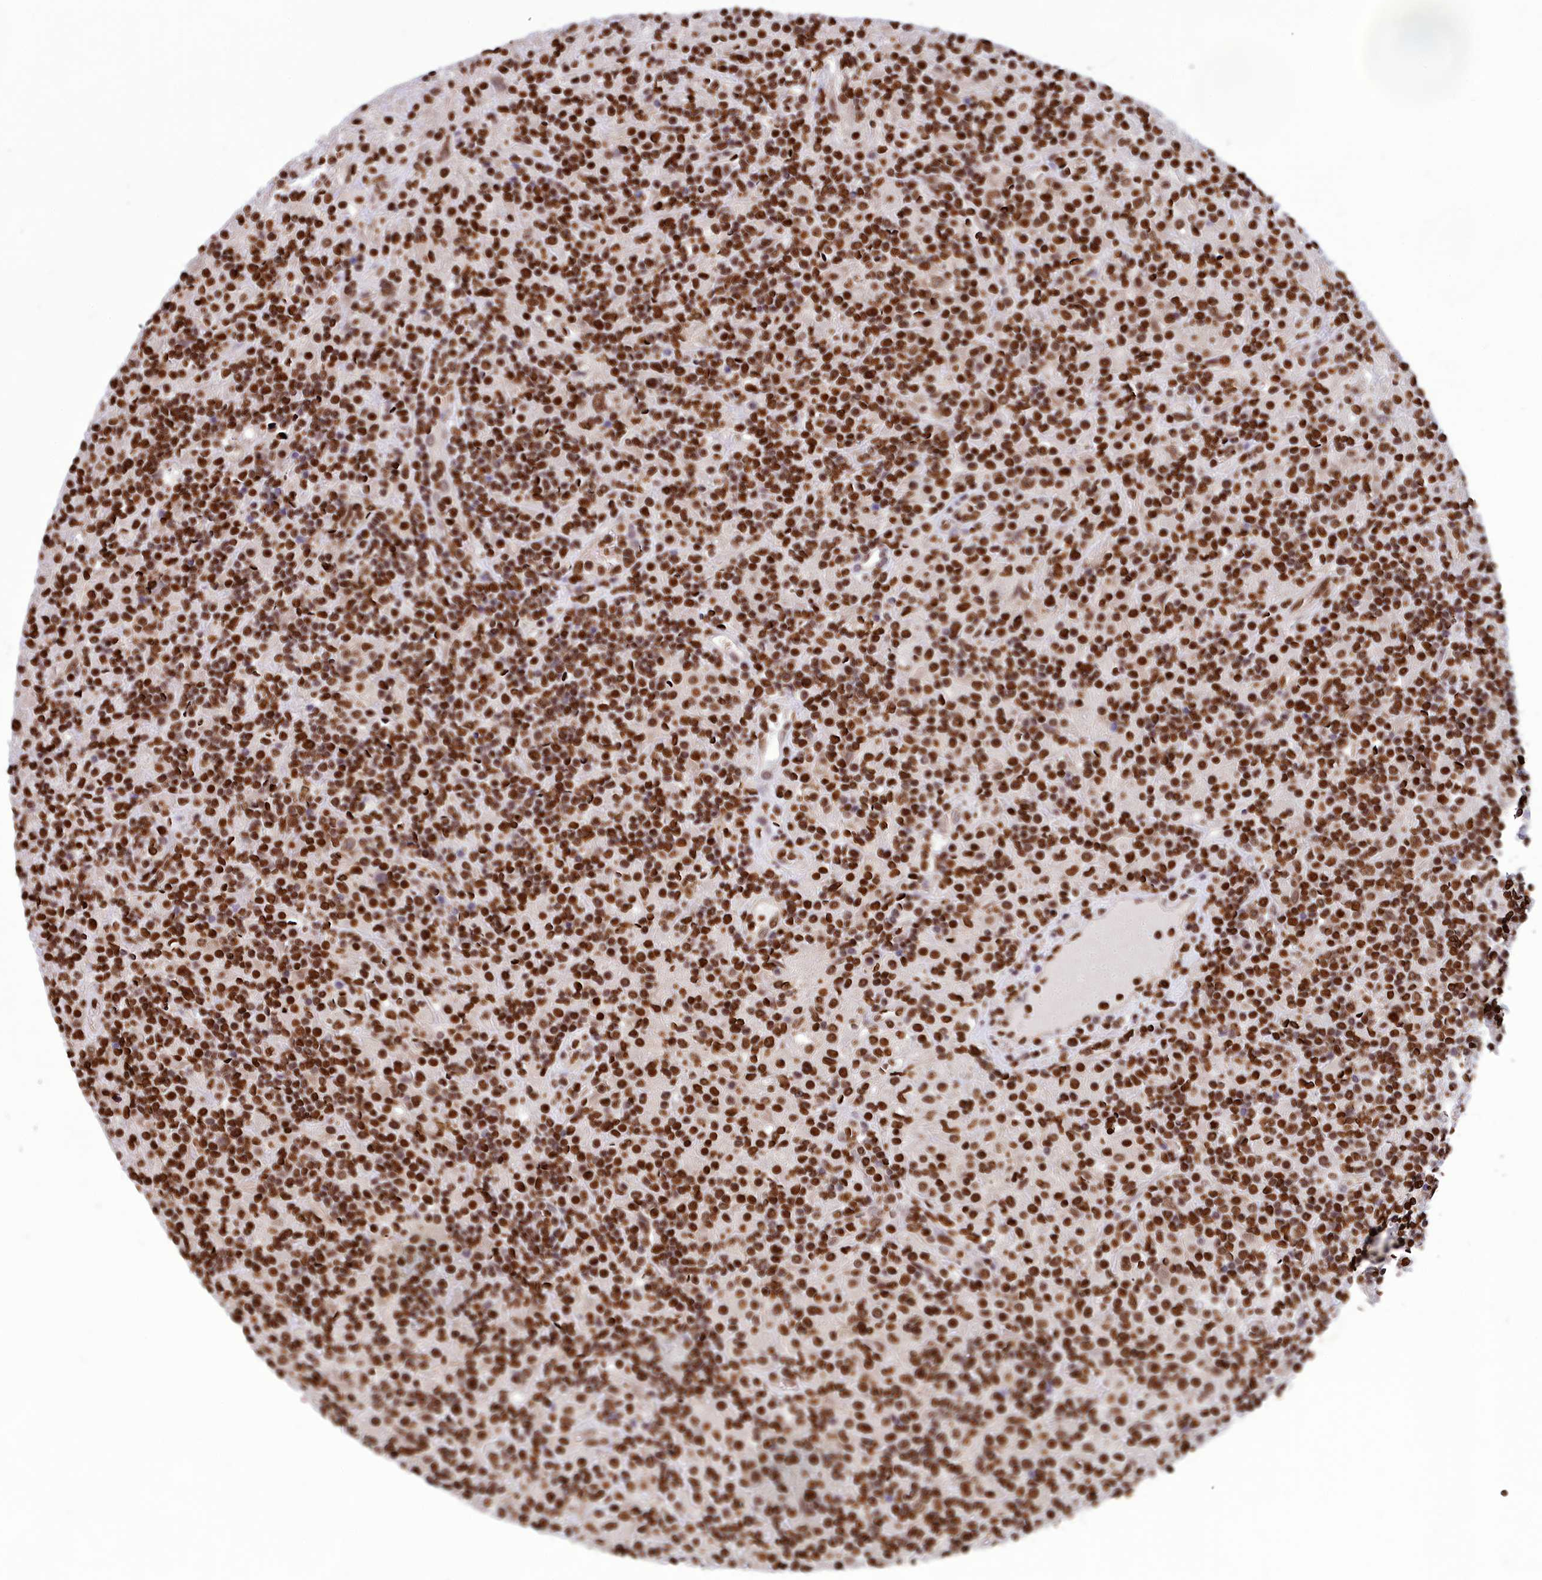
{"staining": {"intensity": "moderate", "quantity": ">75%", "location": "nuclear"}, "tissue": "lymphoma", "cell_type": "Tumor cells", "image_type": "cancer", "snomed": [{"axis": "morphology", "description": "Hodgkin's disease, NOS"}, {"axis": "topography", "description": "Lymph node"}], "caption": "Moderate nuclear staining for a protein is appreciated in approximately >75% of tumor cells of Hodgkin's disease using IHC.", "gene": "AKAP17A", "patient": {"sex": "male", "age": 70}}